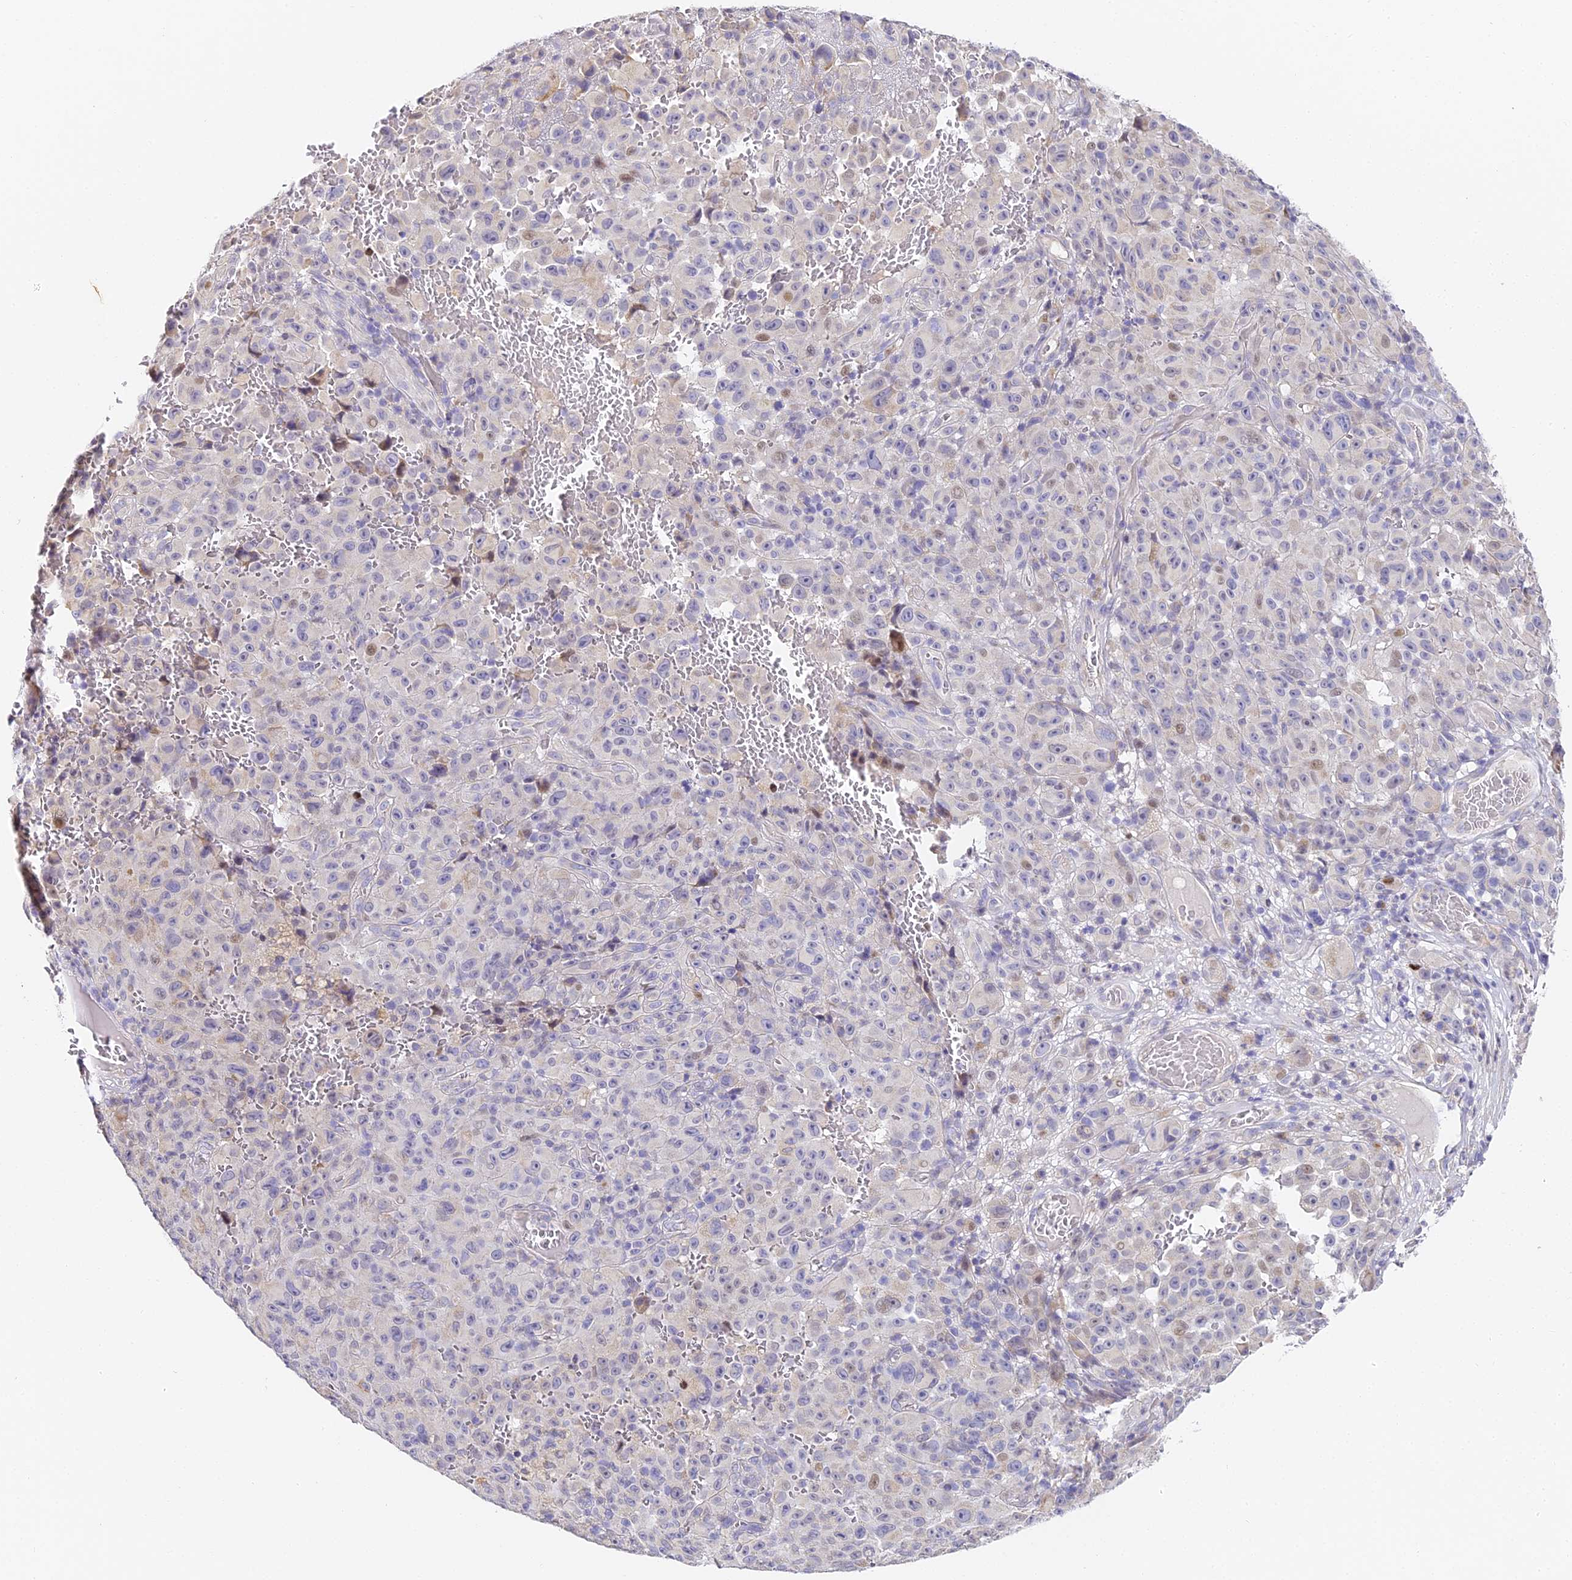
{"staining": {"intensity": "negative", "quantity": "none", "location": "none"}, "tissue": "melanoma", "cell_type": "Tumor cells", "image_type": "cancer", "snomed": [{"axis": "morphology", "description": "Malignant melanoma, NOS"}, {"axis": "topography", "description": "Skin"}], "caption": "Tumor cells show no significant positivity in melanoma.", "gene": "SERP1", "patient": {"sex": "female", "age": 82}}